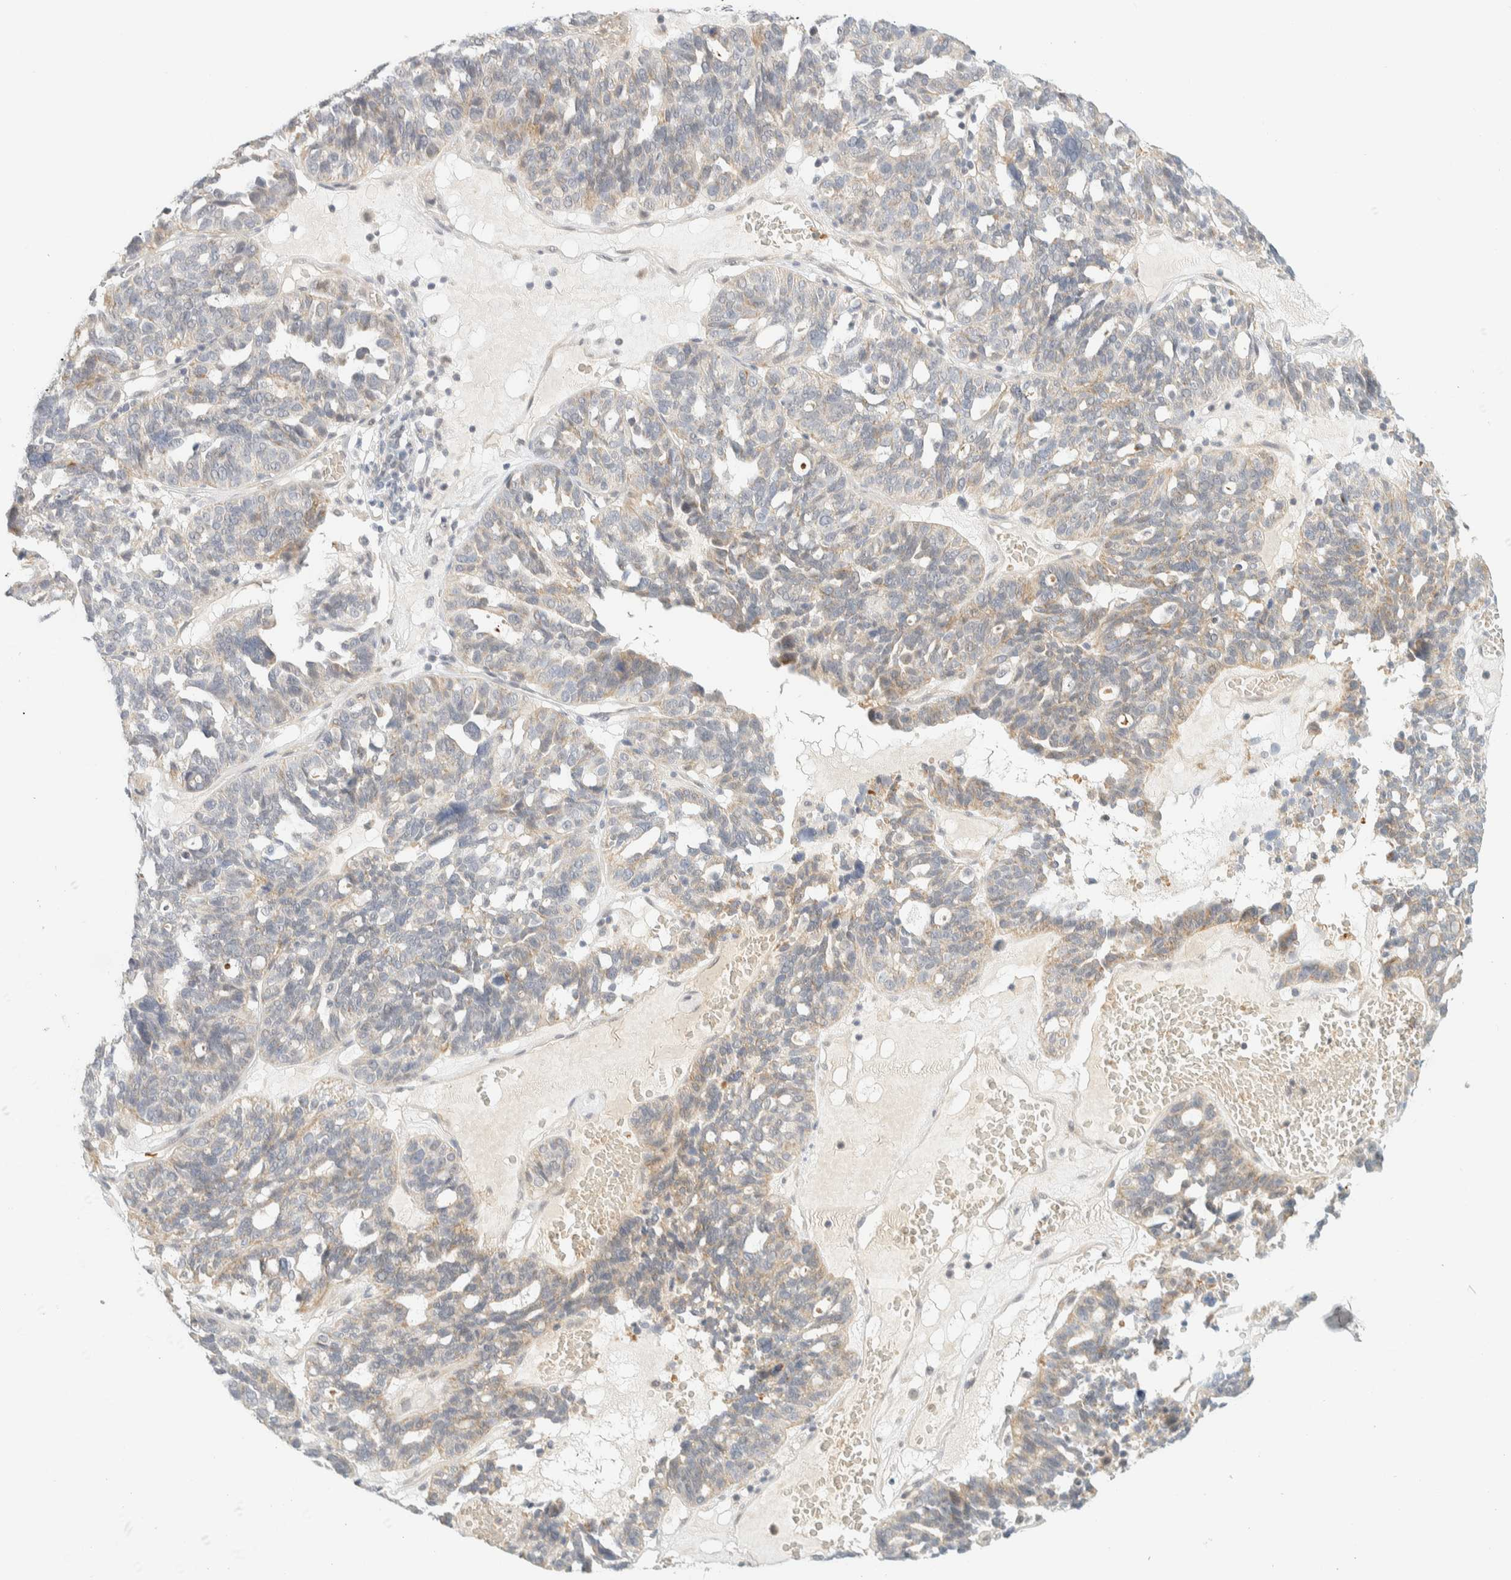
{"staining": {"intensity": "weak", "quantity": "25%-75%", "location": "cytoplasmic/membranous"}, "tissue": "ovarian cancer", "cell_type": "Tumor cells", "image_type": "cancer", "snomed": [{"axis": "morphology", "description": "Cystadenocarcinoma, serous, NOS"}, {"axis": "topography", "description": "Ovary"}], "caption": "IHC photomicrograph of human ovarian cancer stained for a protein (brown), which demonstrates low levels of weak cytoplasmic/membranous staining in about 25%-75% of tumor cells.", "gene": "TNK1", "patient": {"sex": "female", "age": 59}}